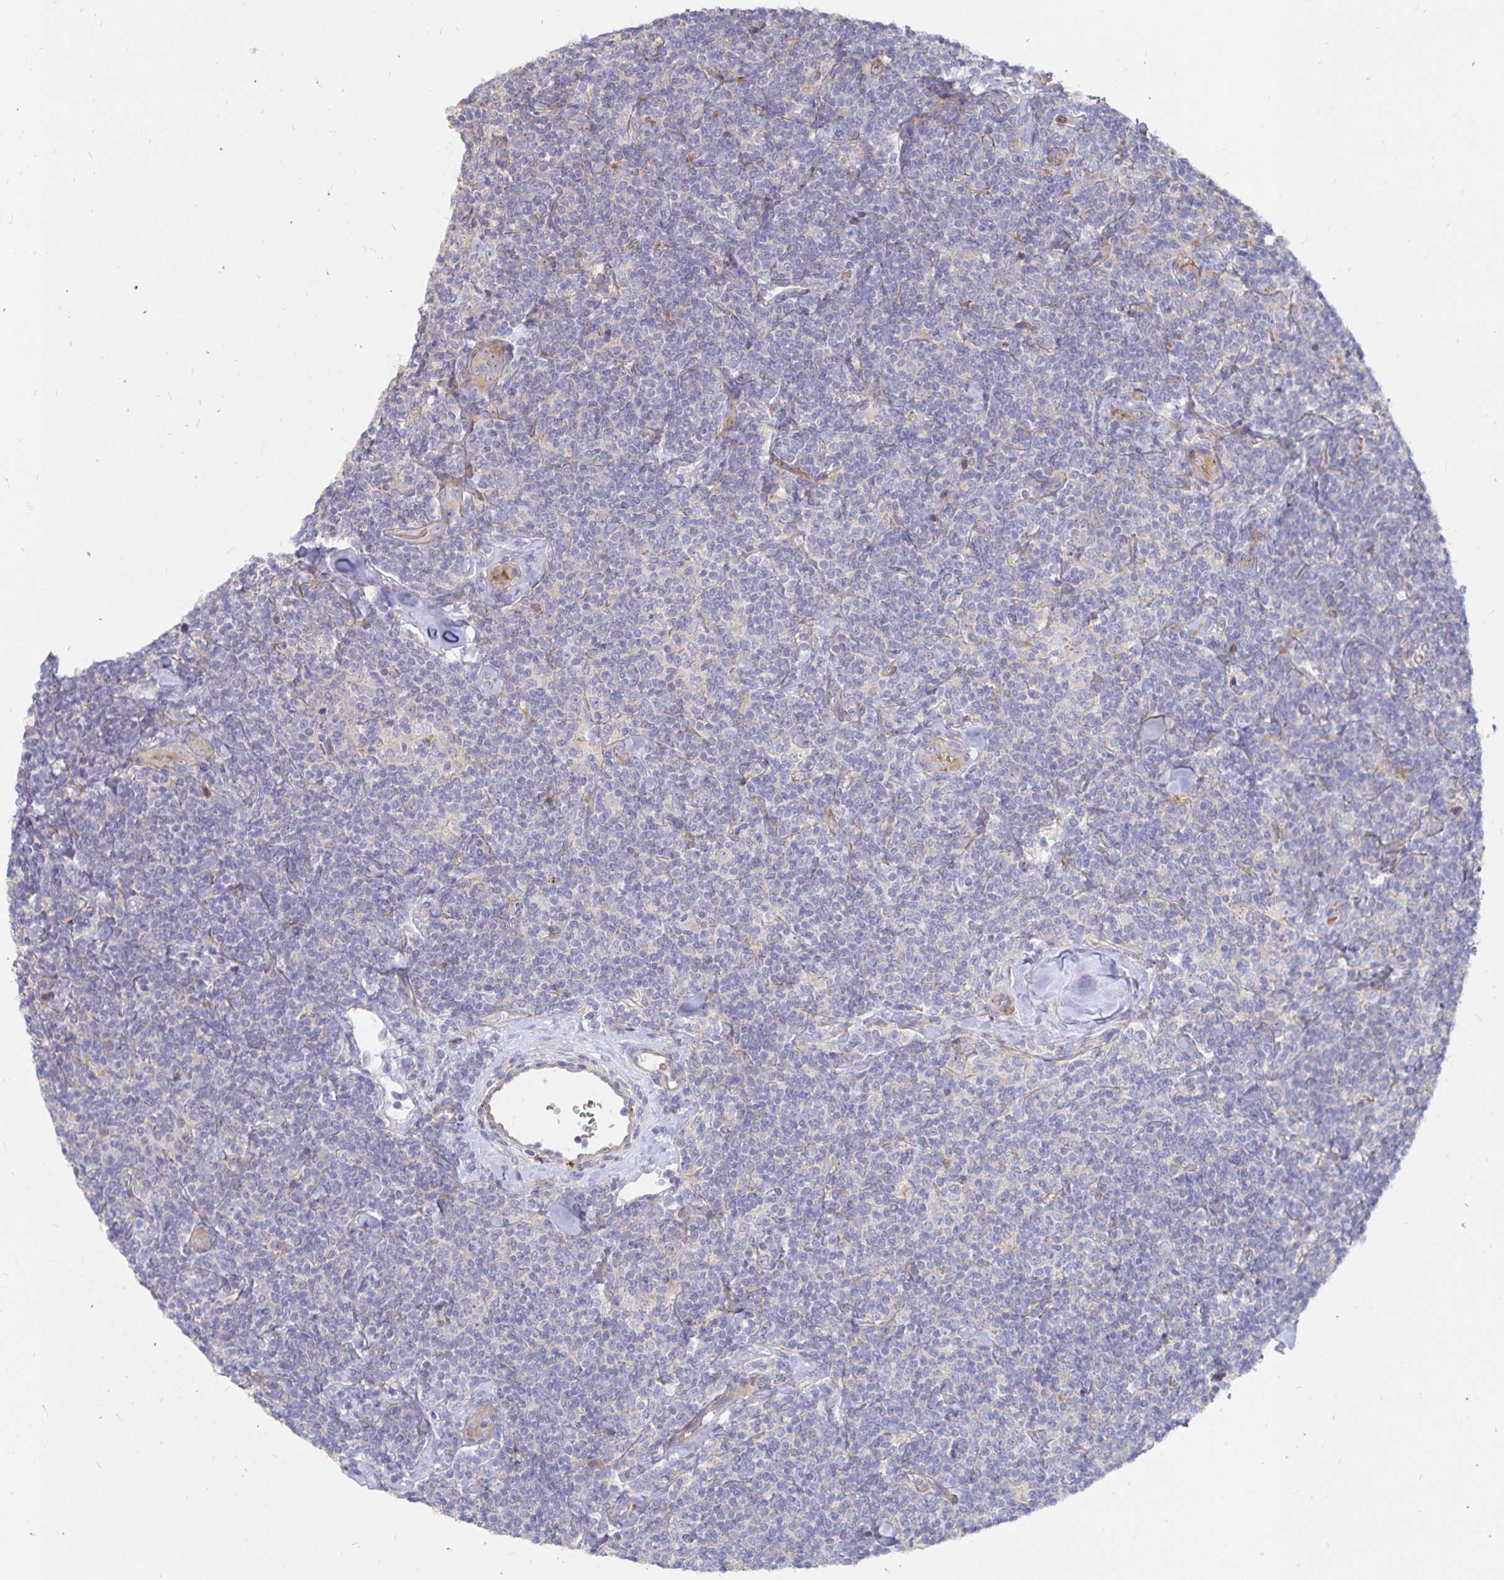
{"staining": {"intensity": "negative", "quantity": "none", "location": "none"}, "tissue": "lymphoma", "cell_type": "Tumor cells", "image_type": "cancer", "snomed": [{"axis": "morphology", "description": "Malignant lymphoma, non-Hodgkin's type, Low grade"}, {"axis": "topography", "description": "Lymph node"}], "caption": "The image shows no significant staining in tumor cells of lymphoma. The staining is performed using DAB brown chromogen with nuclei counter-stained in using hematoxylin.", "gene": "KCTD19", "patient": {"sex": "female", "age": 56}}